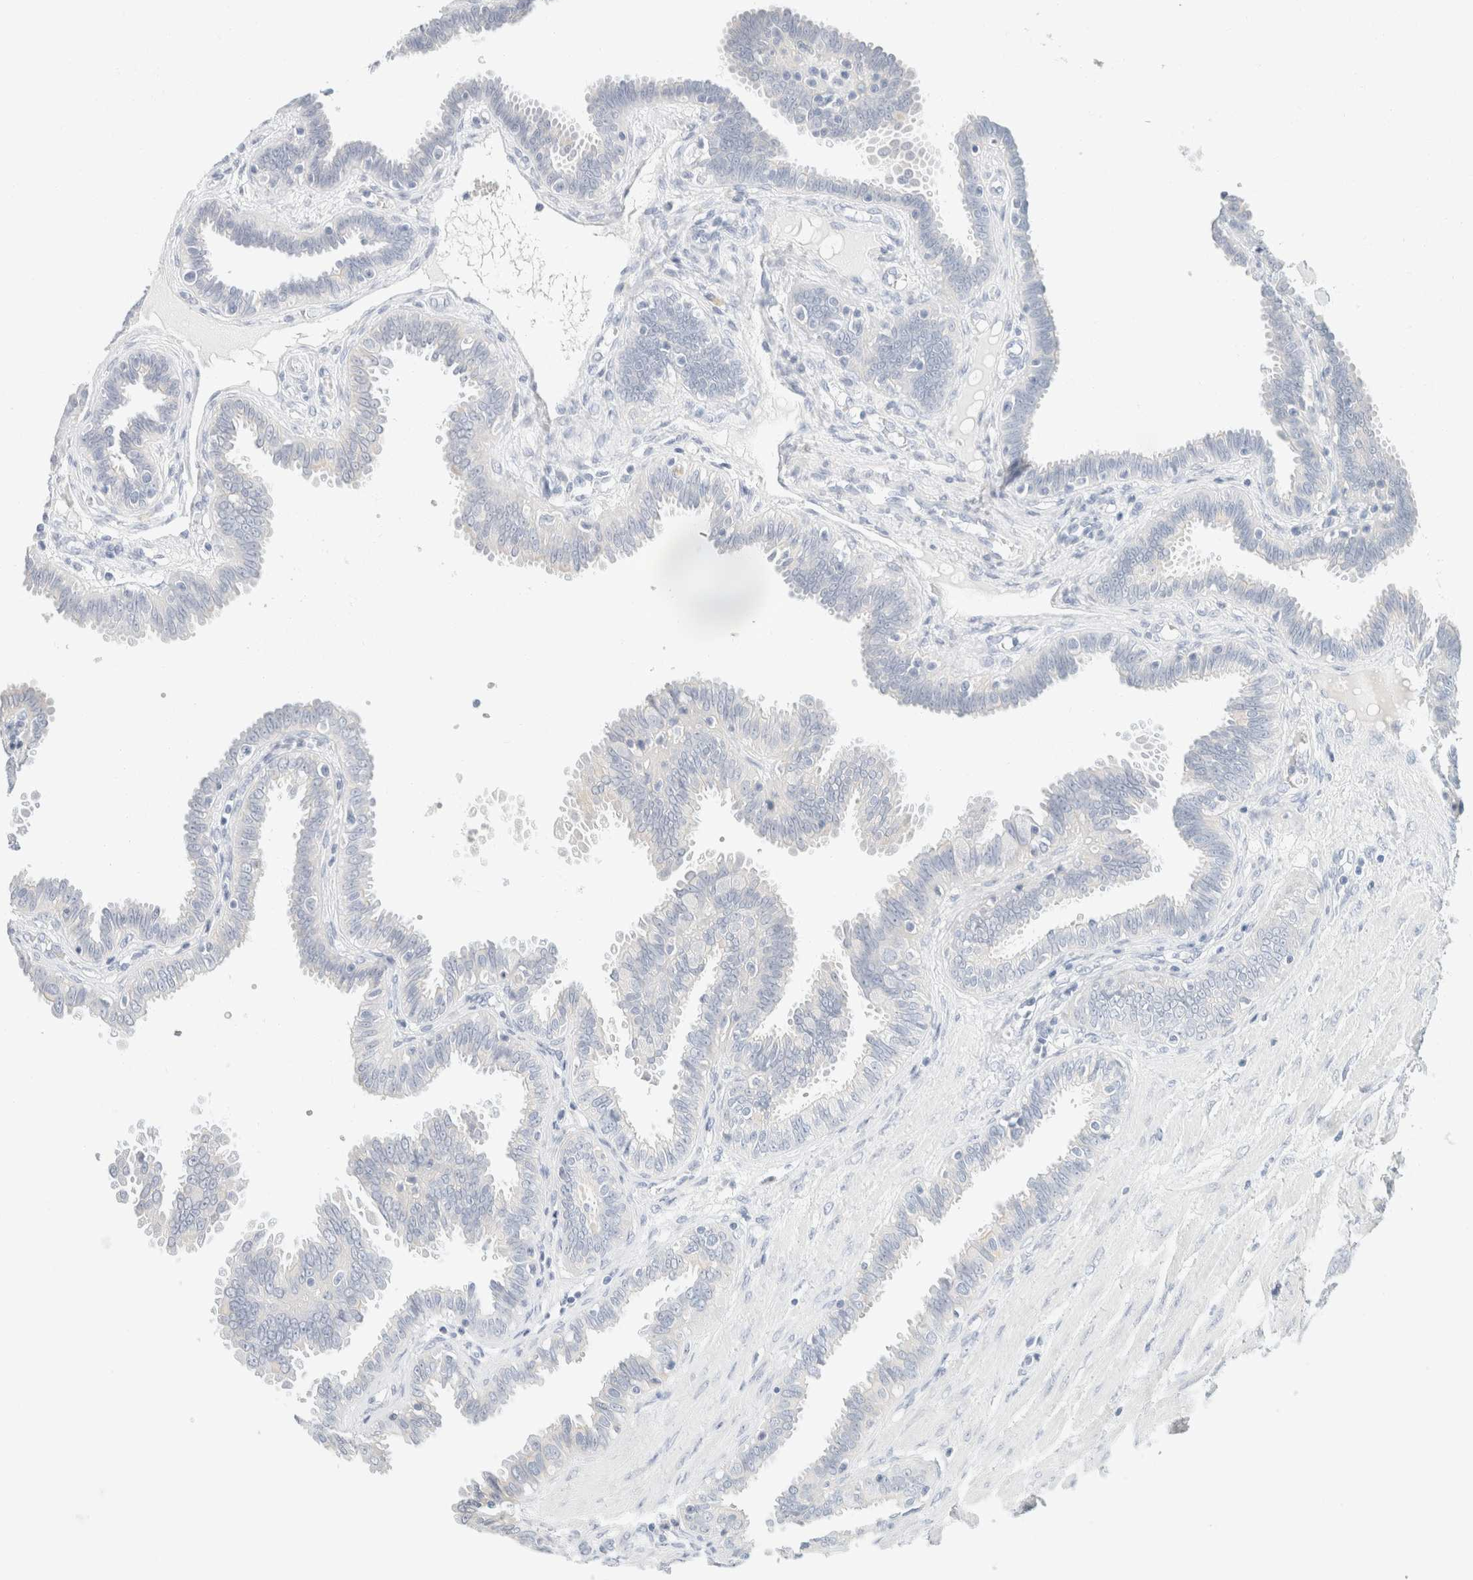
{"staining": {"intensity": "moderate", "quantity": "<25%", "location": "cytoplasmic/membranous"}, "tissue": "fallopian tube", "cell_type": "Glandular cells", "image_type": "normal", "snomed": [{"axis": "morphology", "description": "Normal tissue, NOS"}, {"axis": "topography", "description": "Fallopian tube"}], "caption": "Immunohistochemical staining of unremarkable human fallopian tube shows <25% levels of moderate cytoplasmic/membranous protein staining in about <25% of glandular cells.", "gene": "KRT20", "patient": {"sex": "female", "age": 32}}